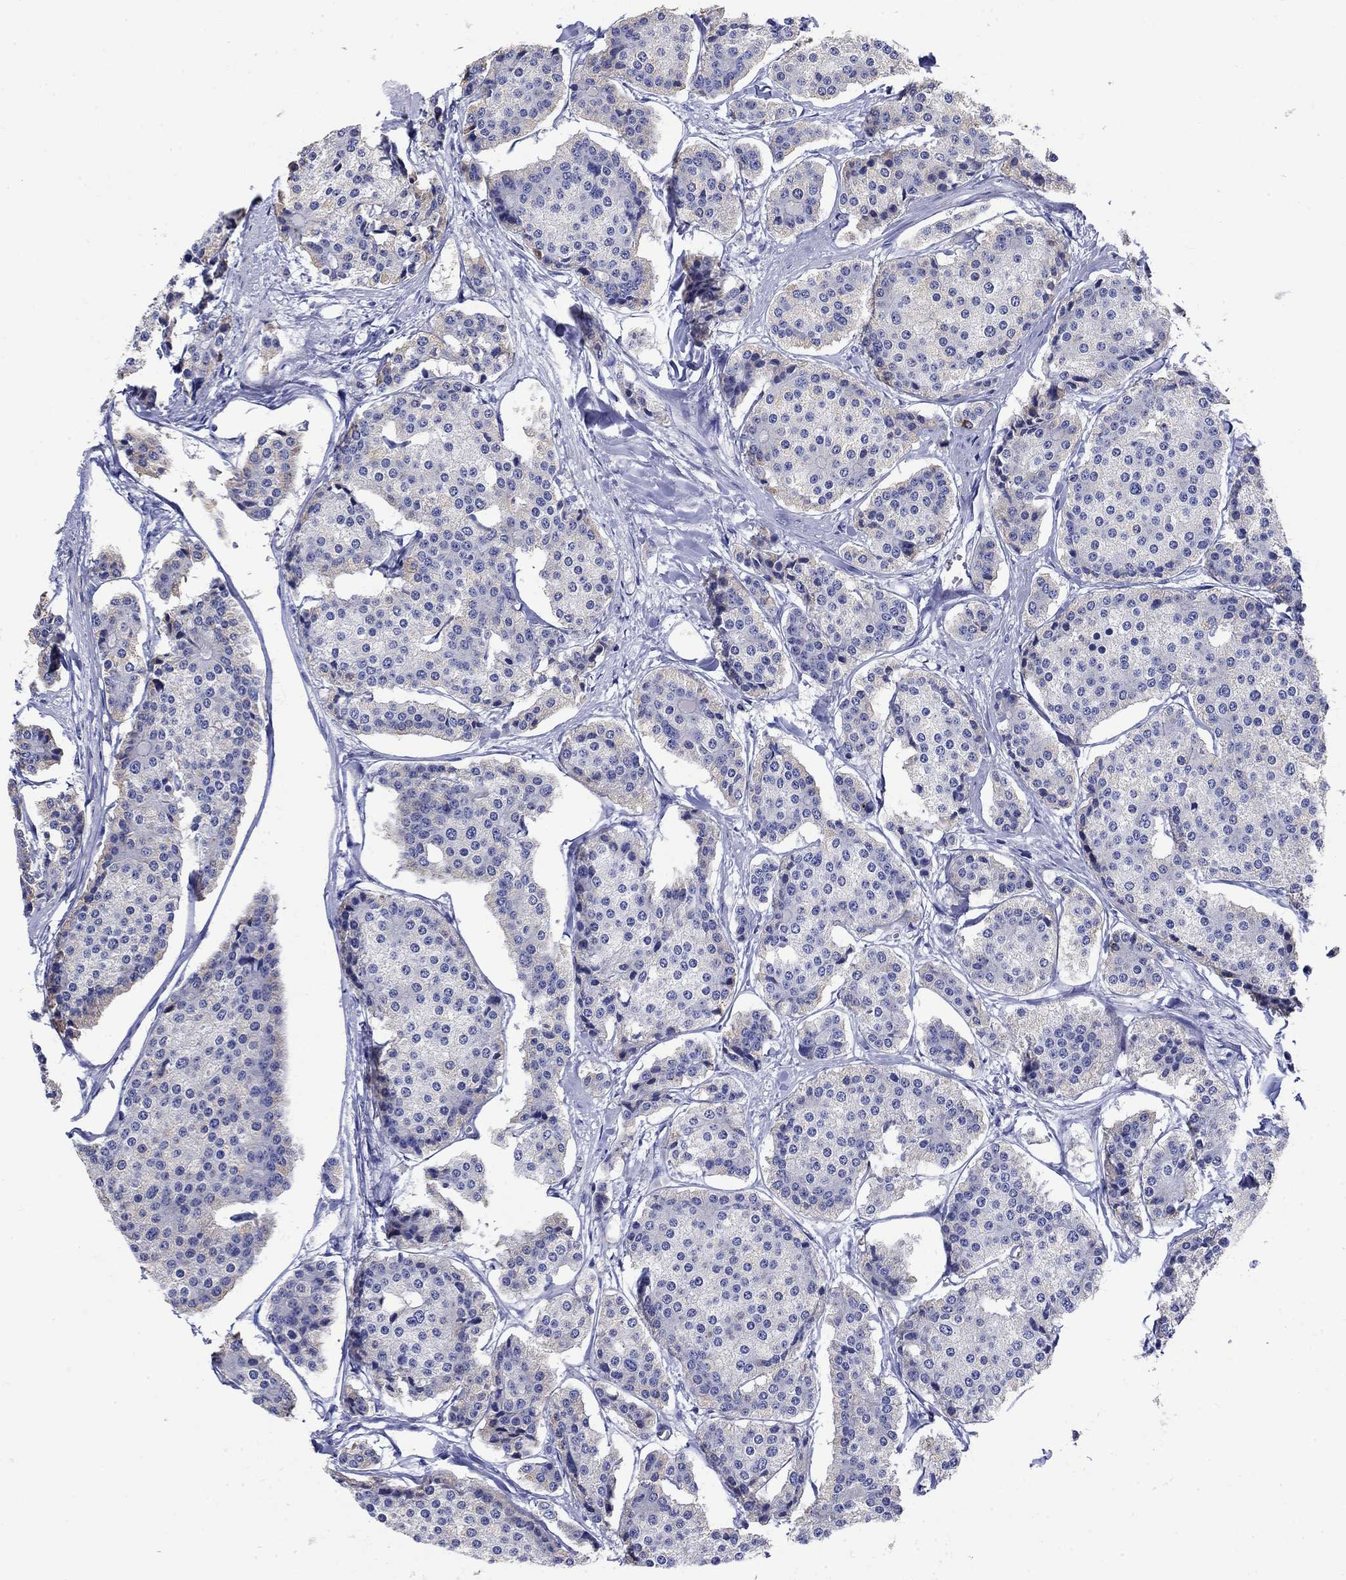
{"staining": {"intensity": "negative", "quantity": "none", "location": "none"}, "tissue": "carcinoid", "cell_type": "Tumor cells", "image_type": "cancer", "snomed": [{"axis": "morphology", "description": "Carcinoid, malignant, NOS"}, {"axis": "topography", "description": "Small intestine"}], "caption": "This is a image of immunohistochemistry (IHC) staining of carcinoid (malignant), which shows no expression in tumor cells. (Brightfield microscopy of DAB IHC at high magnification).", "gene": "TFR2", "patient": {"sex": "female", "age": 65}}